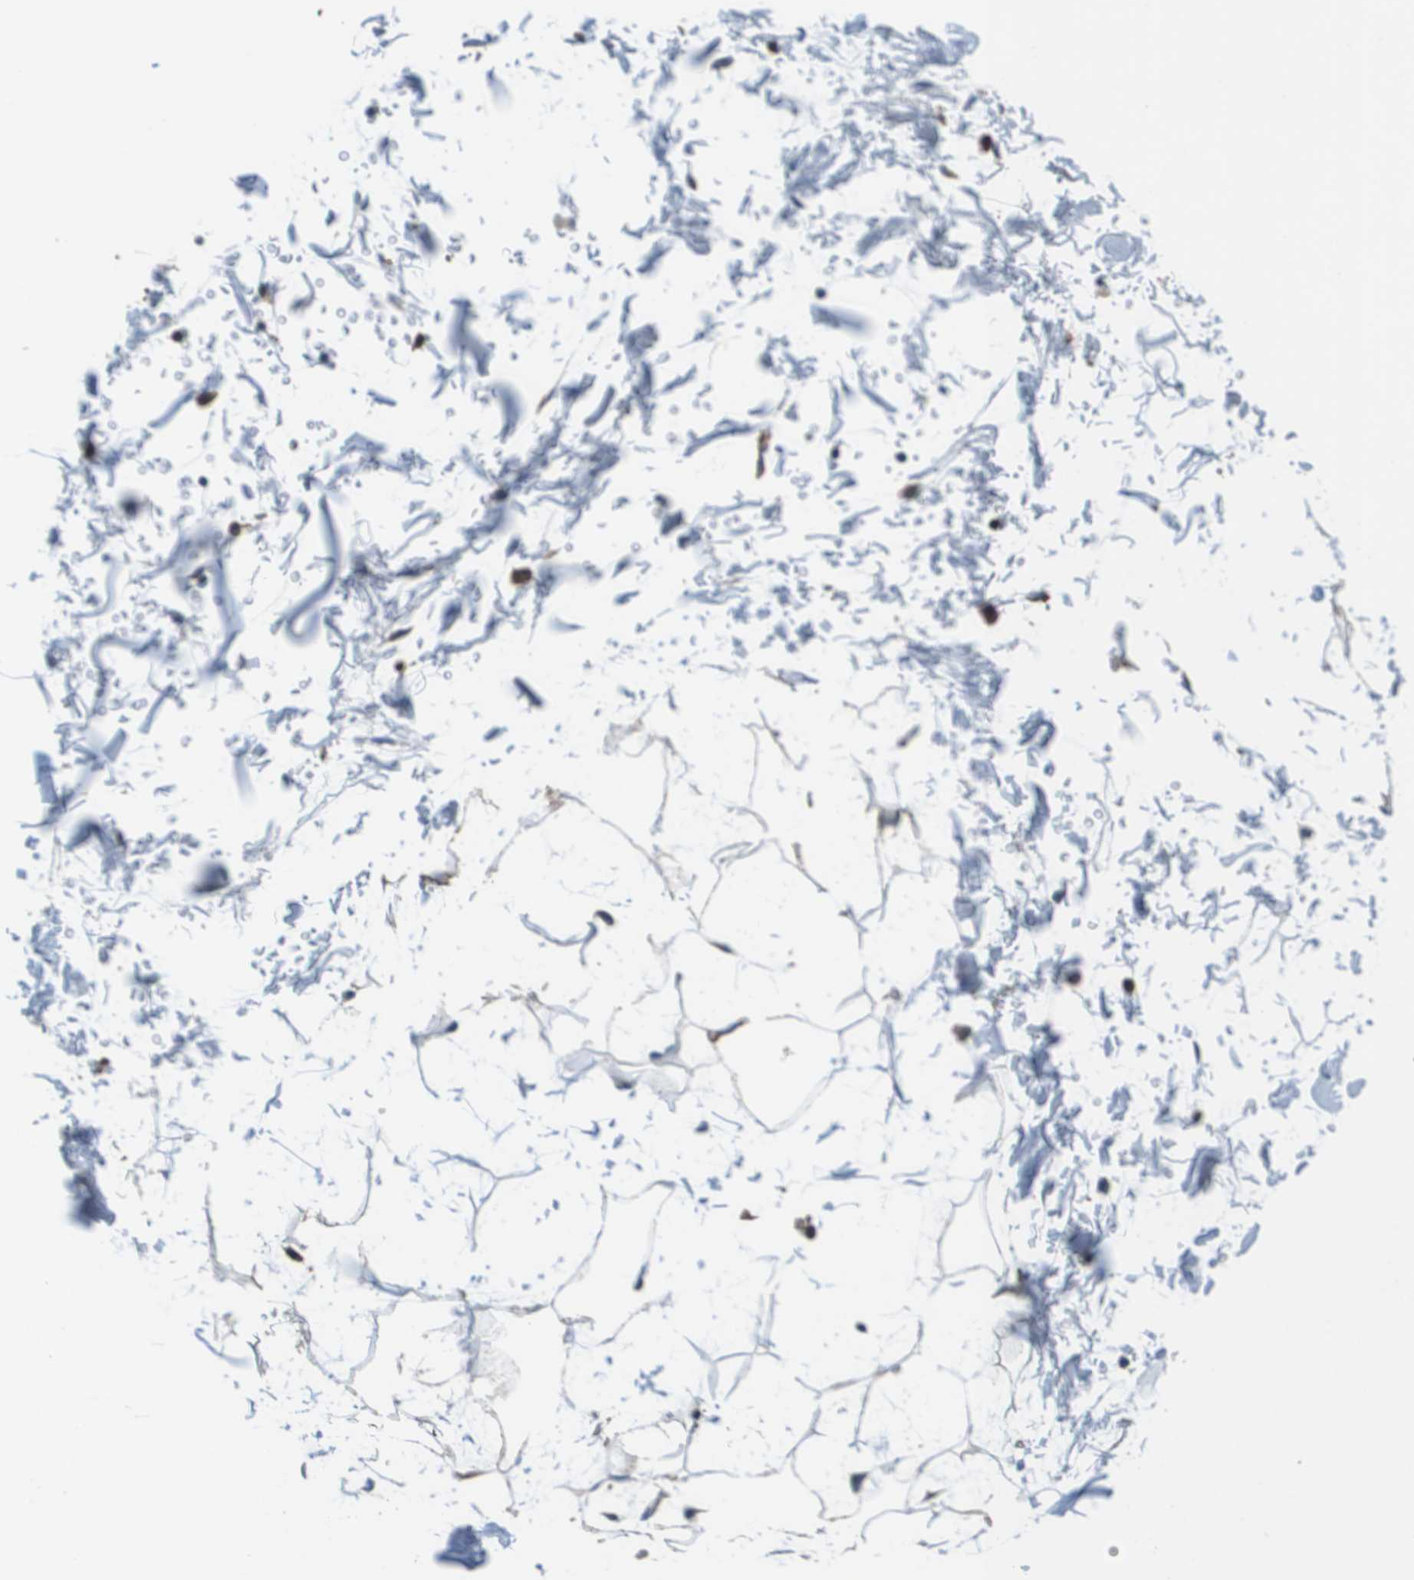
{"staining": {"intensity": "negative", "quantity": "none", "location": "none"}, "tissue": "adipose tissue", "cell_type": "Adipocytes", "image_type": "normal", "snomed": [{"axis": "morphology", "description": "Normal tissue, NOS"}, {"axis": "topography", "description": "Soft tissue"}], "caption": "Immunohistochemical staining of normal adipose tissue exhibits no significant staining in adipocytes.", "gene": "CNPY3", "patient": {"sex": "male", "age": 72}}